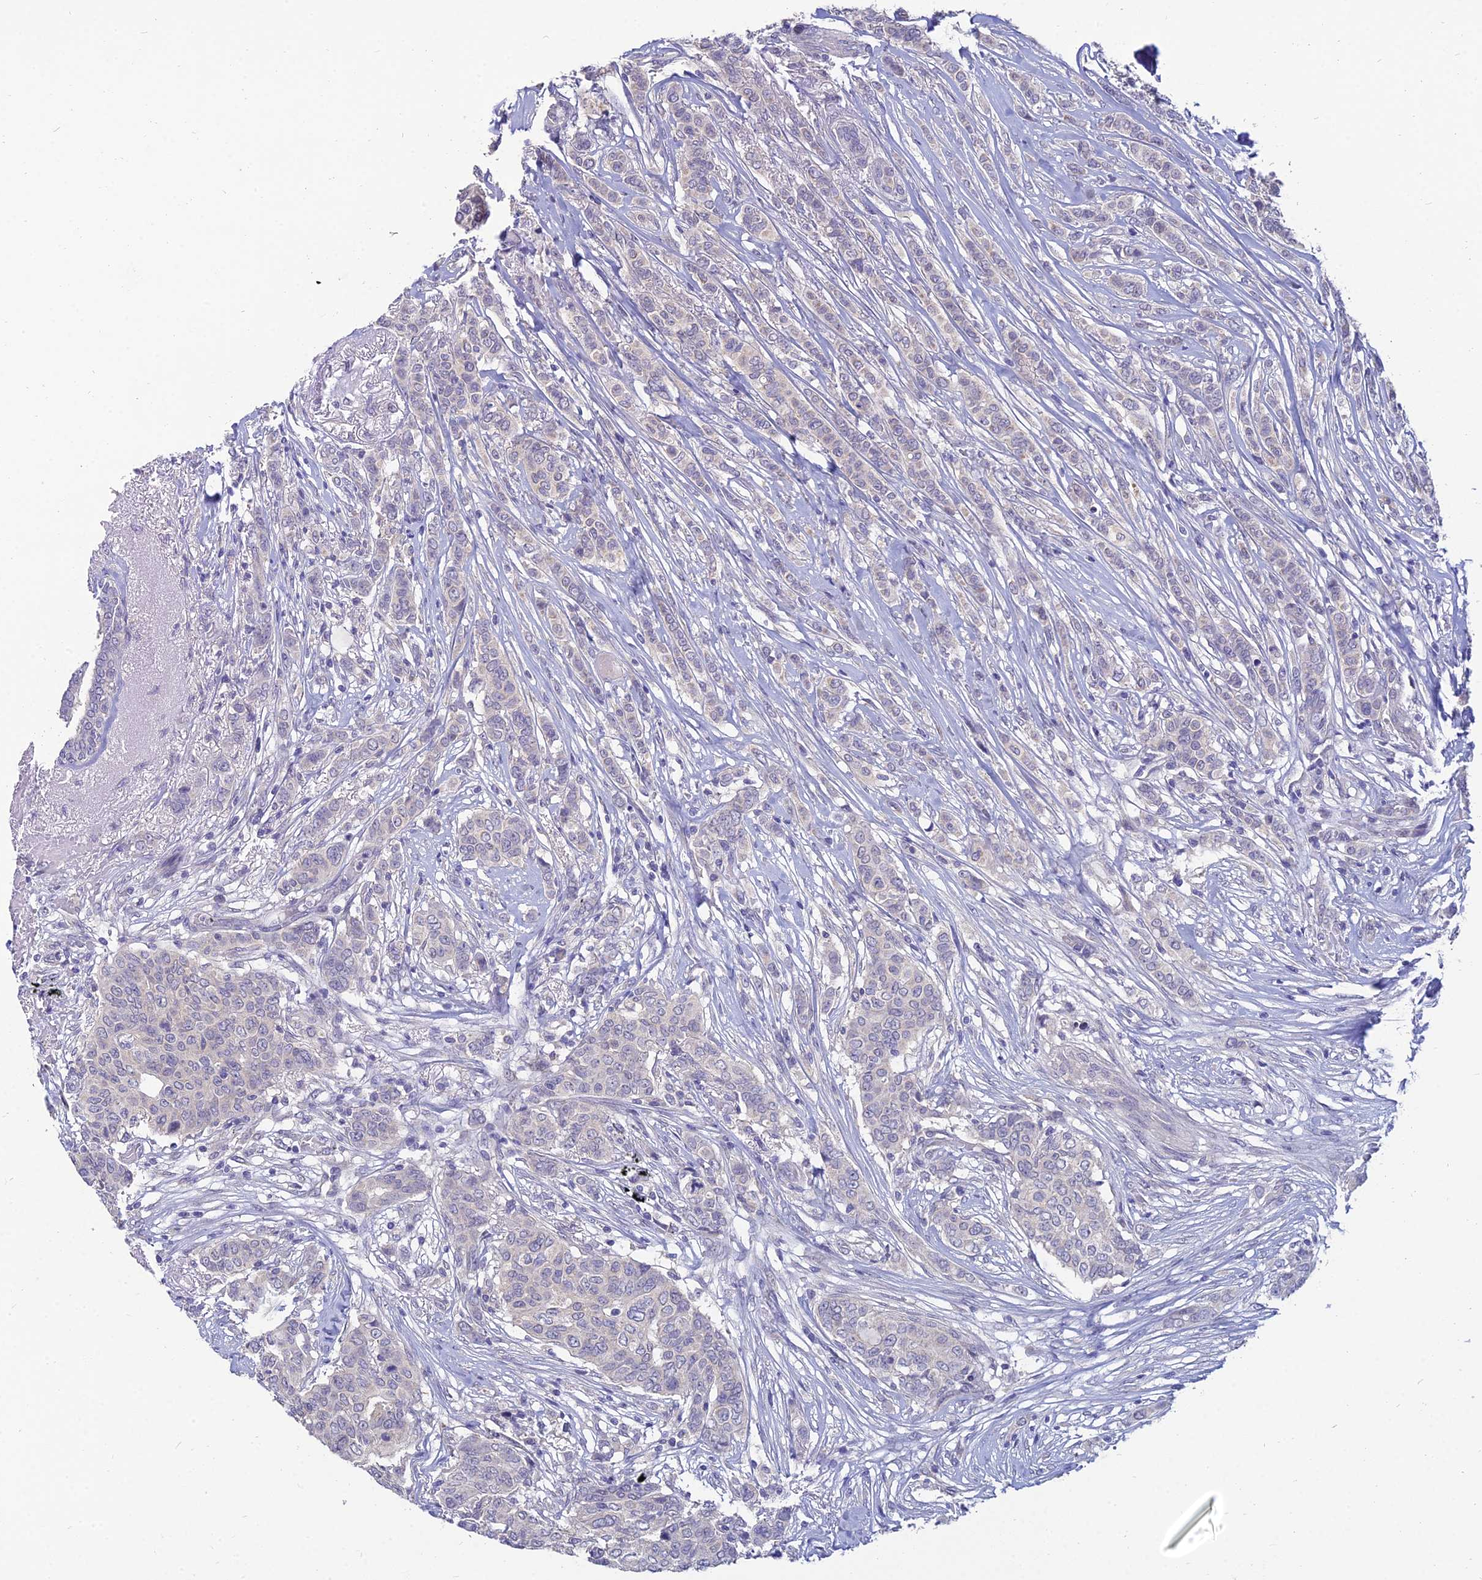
{"staining": {"intensity": "negative", "quantity": "none", "location": "none"}, "tissue": "breast cancer", "cell_type": "Tumor cells", "image_type": "cancer", "snomed": [{"axis": "morphology", "description": "Lobular carcinoma"}, {"axis": "topography", "description": "Breast"}], "caption": "A photomicrograph of human lobular carcinoma (breast) is negative for staining in tumor cells.", "gene": "NPY", "patient": {"sex": "female", "age": 51}}